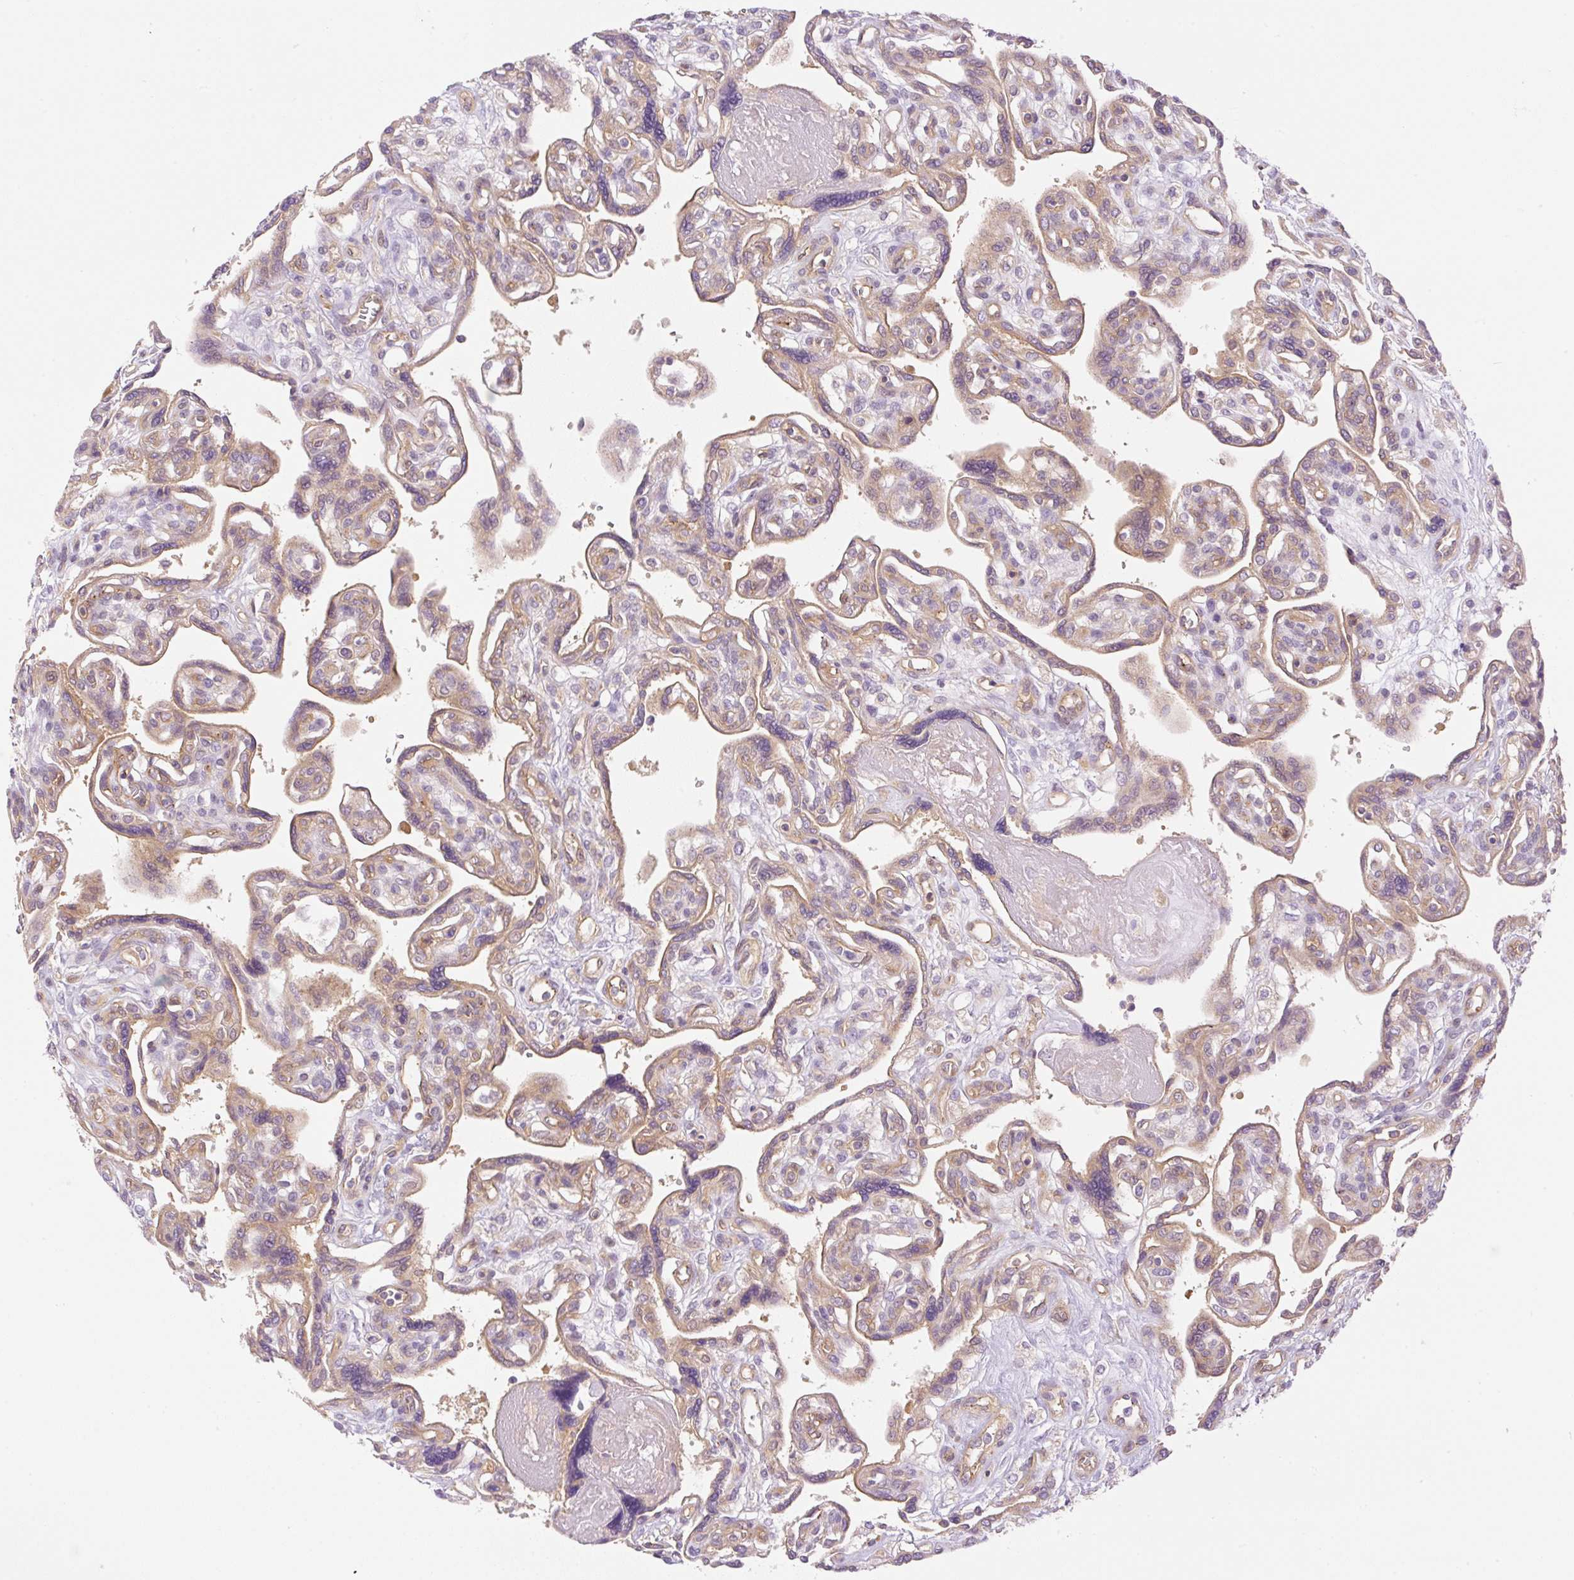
{"staining": {"intensity": "moderate", "quantity": ">75%", "location": "cytoplasmic/membranous"}, "tissue": "placenta", "cell_type": "Trophoblastic cells", "image_type": "normal", "snomed": [{"axis": "morphology", "description": "Normal tissue, NOS"}, {"axis": "topography", "description": "Placenta"}], "caption": "About >75% of trophoblastic cells in benign placenta show moderate cytoplasmic/membranous protein staining as visualized by brown immunohistochemical staining.", "gene": "EHD1", "patient": {"sex": "female", "age": 39}}